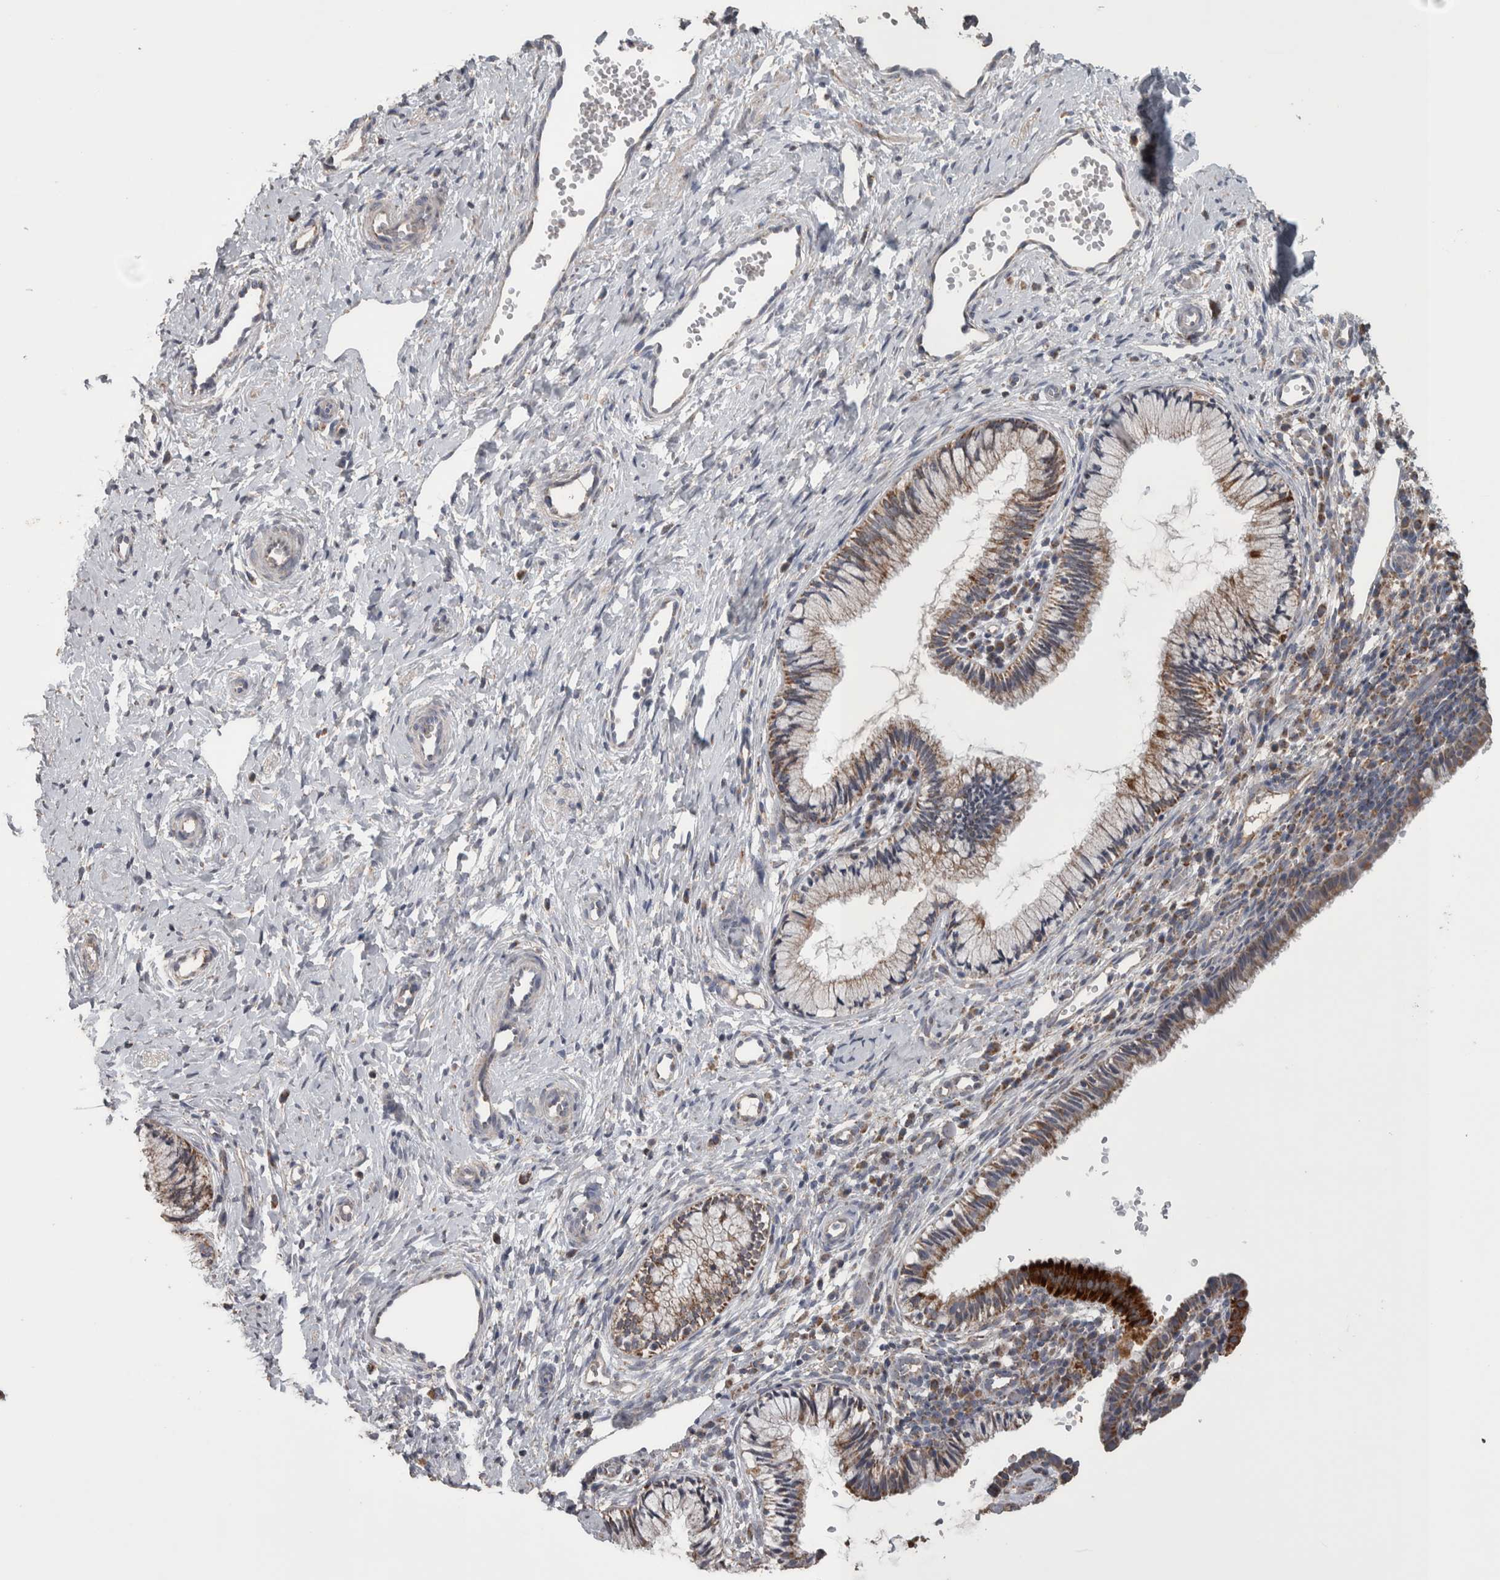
{"staining": {"intensity": "moderate", "quantity": "25%-75%", "location": "cytoplasmic/membranous"}, "tissue": "cervix", "cell_type": "Glandular cells", "image_type": "normal", "snomed": [{"axis": "morphology", "description": "Normal tissue, NOS"}, {"axis": "topography", "description": "Cervix"}], "caption": "About 25%-75% of glandular cells in normal cervix display moderate cytoplasmic/membranous protein staining as visualized by brown immunohistochemical staining.", "gene": "SCO1", "patient": {"sex": "female", "age": 27}}